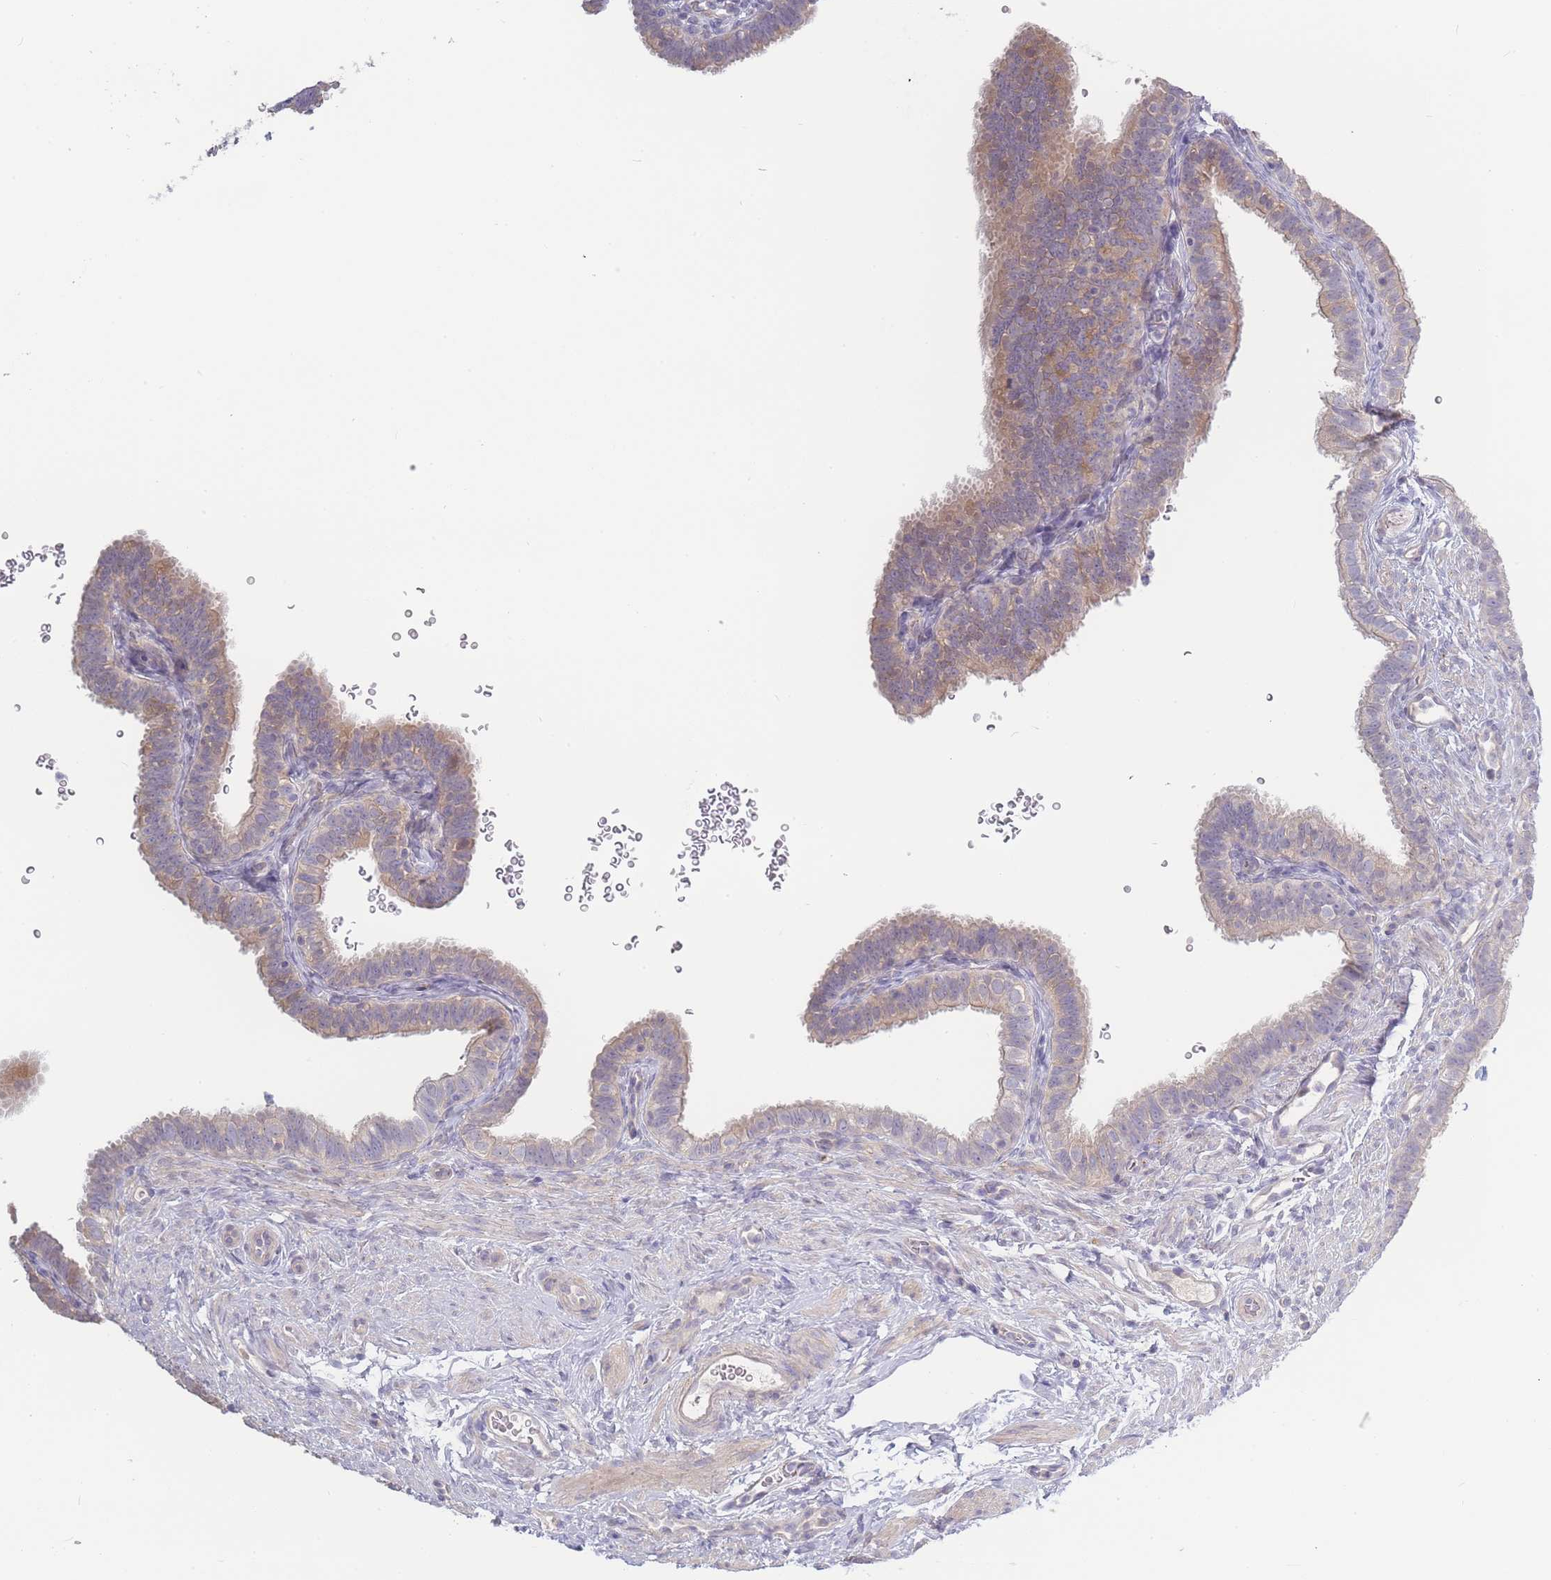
{"staining": {"intensity": "moderate", "quantity": "25%-75%", "location": "cytoplasmic/membranous,nuclear"}, "tissue": "fallopian tube", "cell_type": "Glandular cells", "image_type": "normal", "snomed": [{"axis": "morphology", "description": "Normal tissue, NOS"}, {"axis": "topography", "description": "Fallopian tube"}], "caption": "Glandular cells show medium levels of moderate cytoplasmic/membranous,nuclear expression in approximately 25%-75% of cells in unremarkable human fallopian tube. (IHC, brightfield microscopy, high magnification).", "gene": "SPHKAP", "patient": {"sex": "female", "age": 41}}